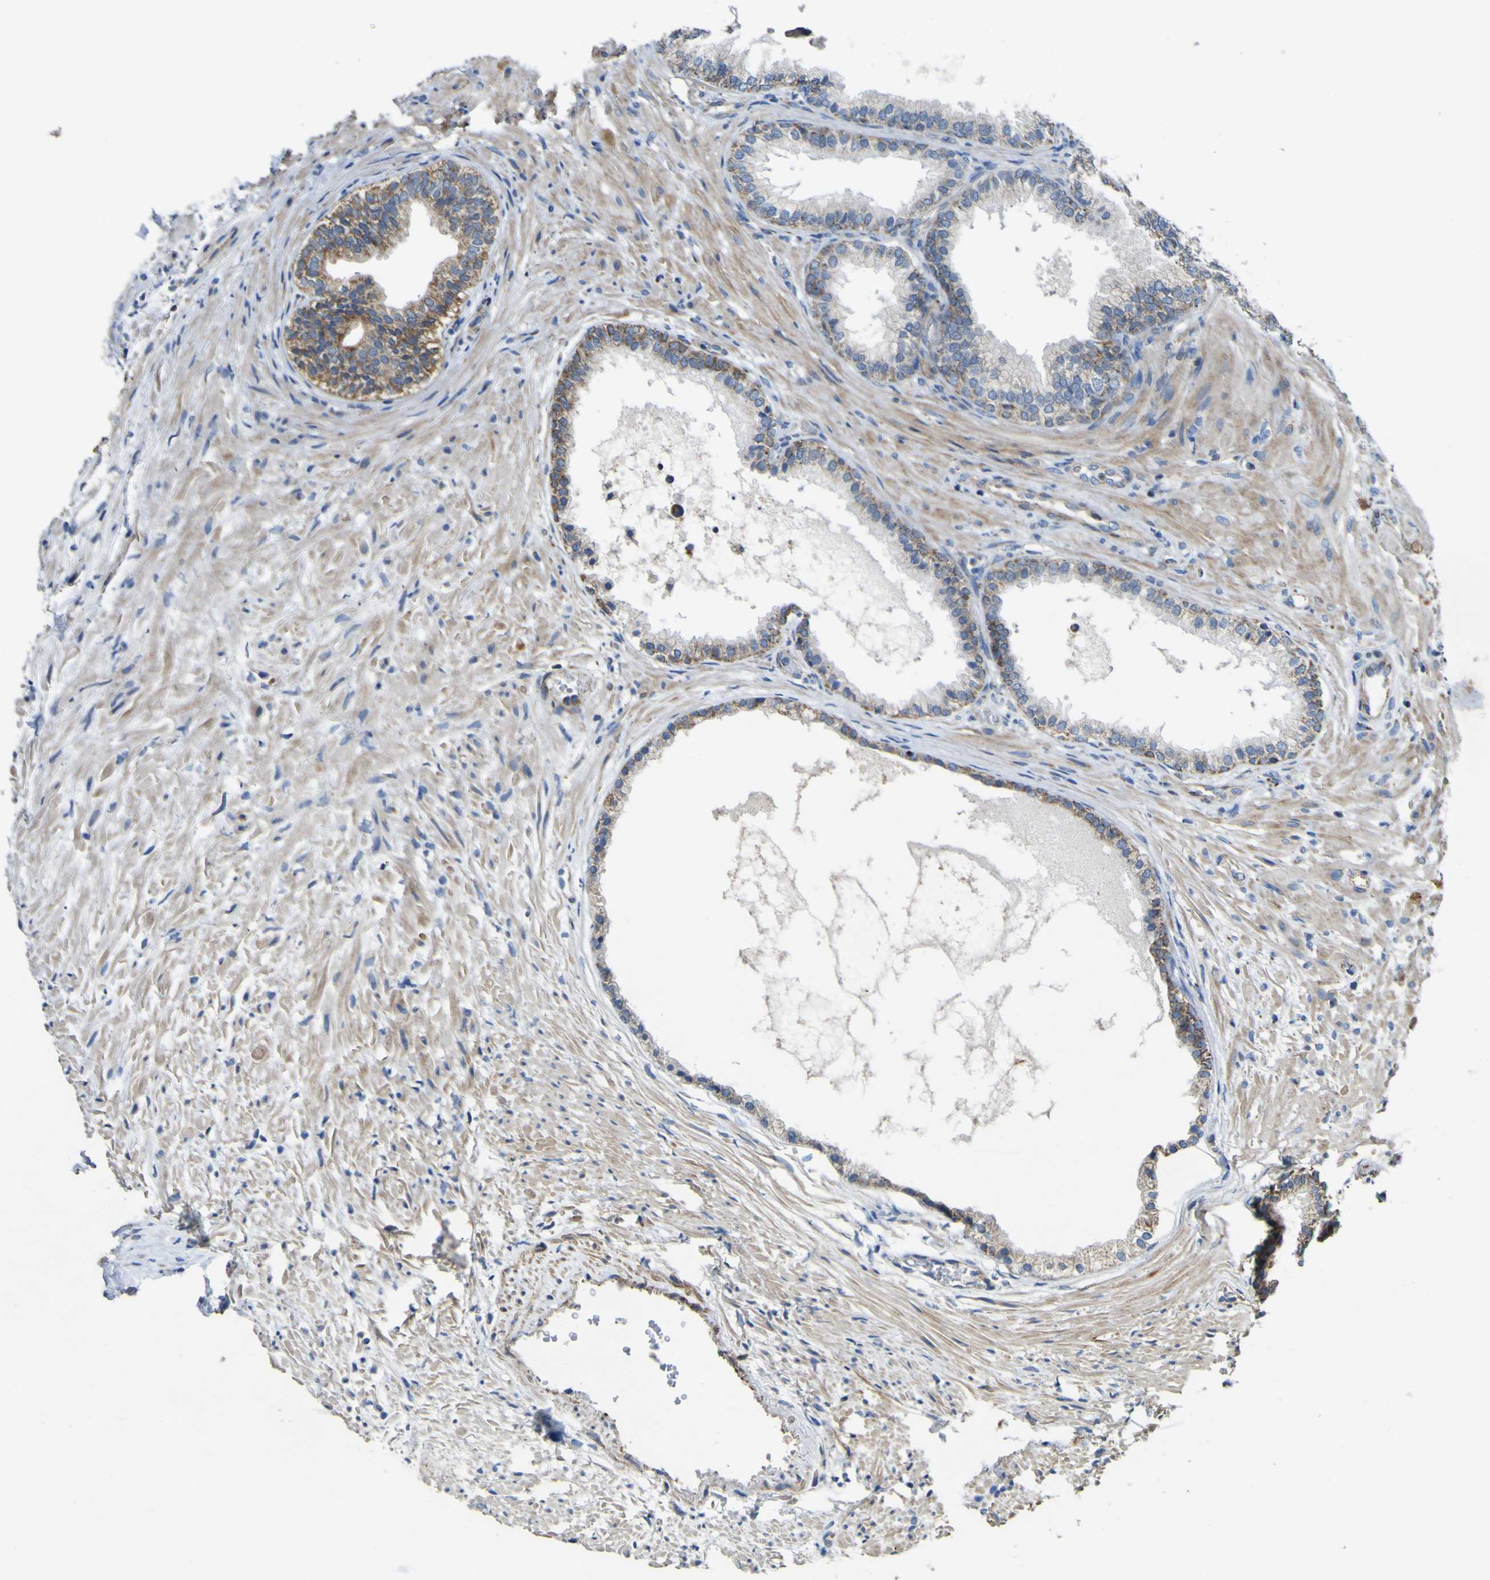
{"staining": {"intensity": "moderate", "quantity": "25%-75%", "location": "cytoplasmic/membranous"}, "tissue": "prostate", "cell_type": "Glandular cells", "image_type": "normal", "snomed": [{"axis": "morphology", "description": "Normal tissue, NOS"}, {"axis": "topography", "description": "Prostate"}], "caption": "Prostate stained for a protein (brown) displays moderate cytoplasmic/membranous positive expression in approximately 25%-75% of glandular cells.", "gene": "ALDH18A1", "patient": {"sex": "male", "age": 76}}